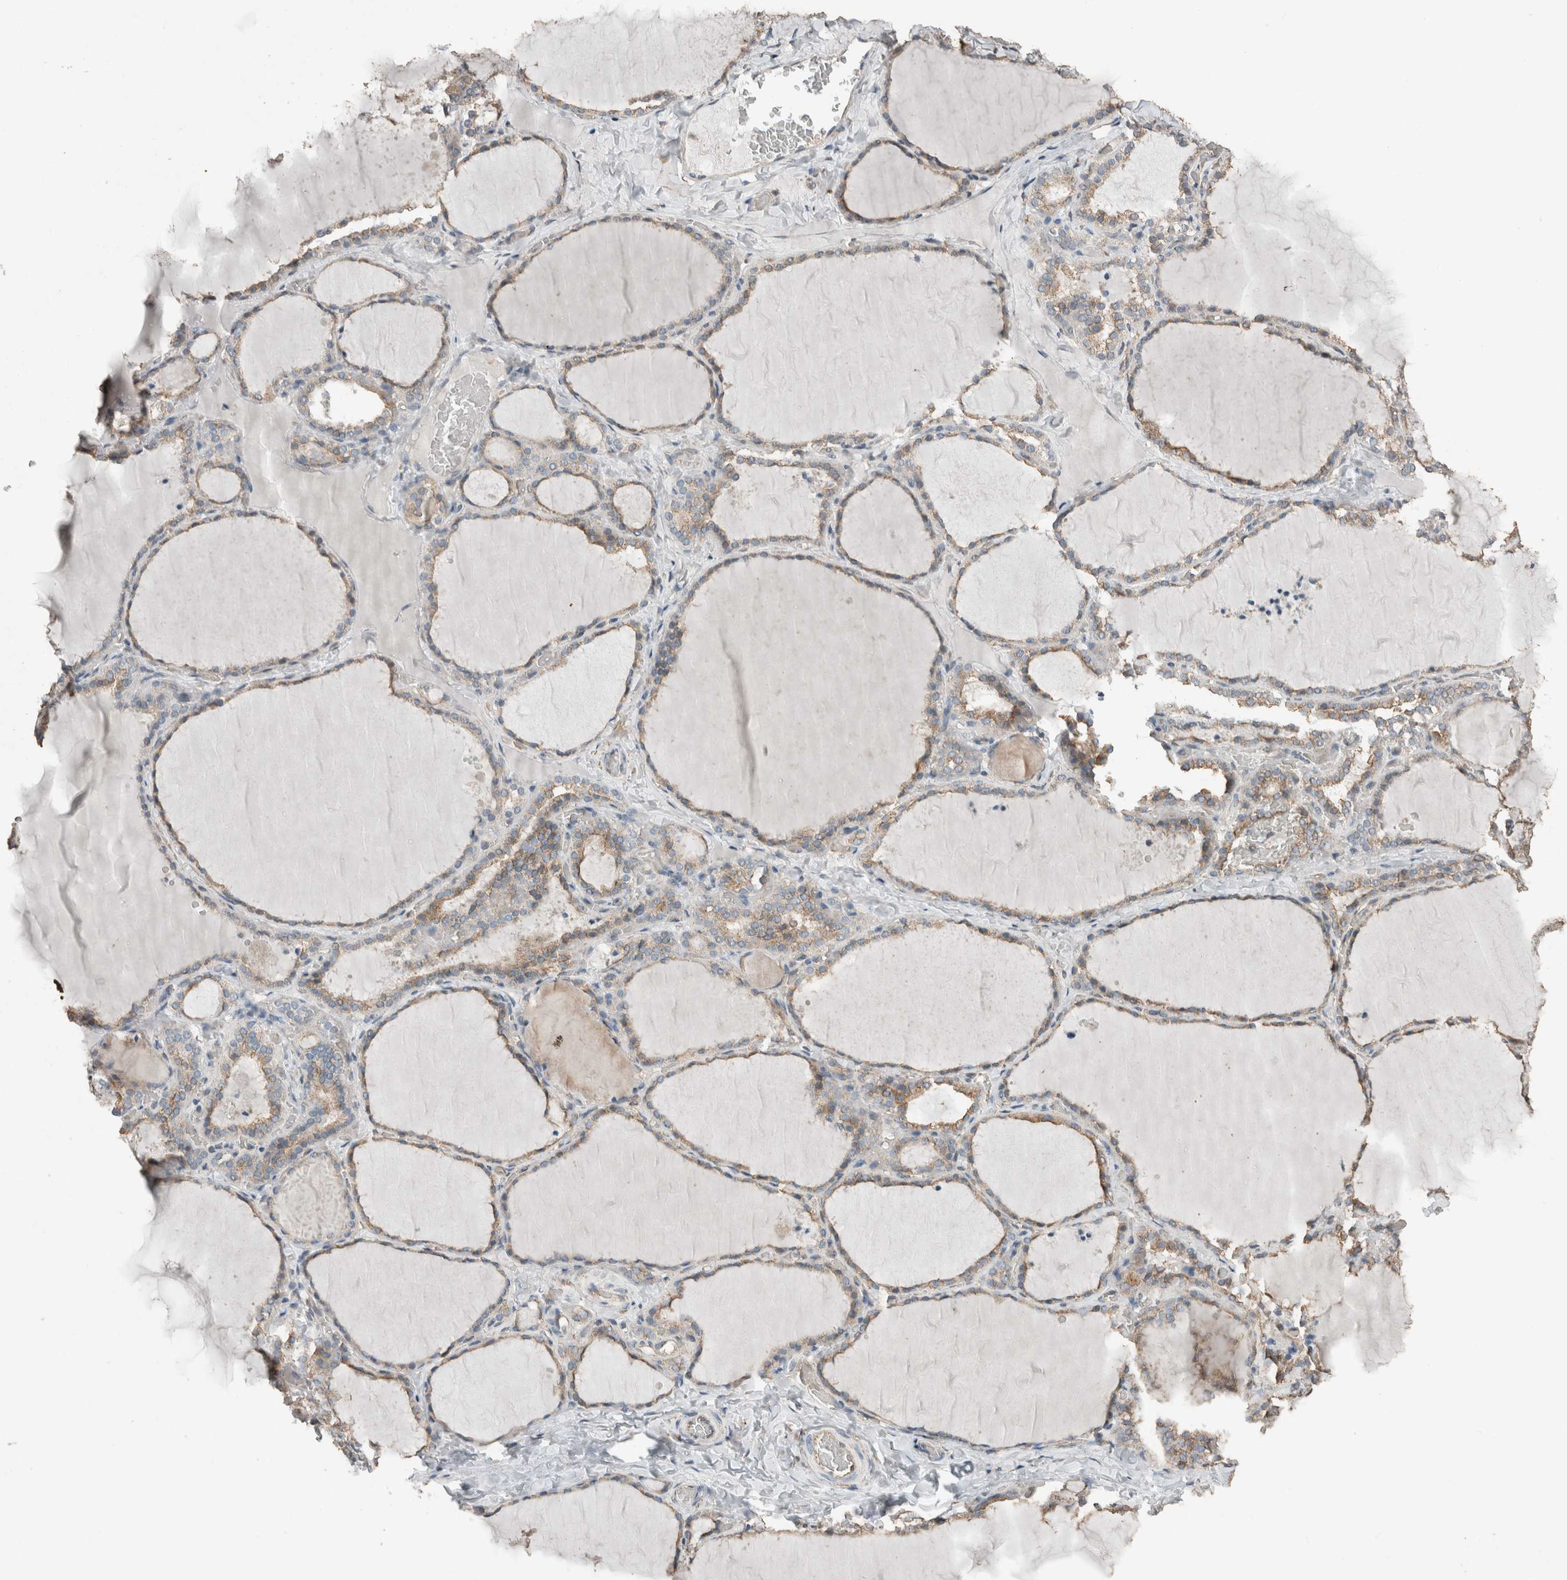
{"staining": {"intensity": "moderate", "quantity": "25%-75%", "location": "cytoplasmic/membranous"}, "tissue": "thyroid gland", "cell_type": "Glandular cells", "image_type": "normal", "snomed": [{"axis": "morphology", "description": "Normal tissue, NOS"}, {"axis": "topography", "description": "Thyroid gland"}], "caption": "Thyroid gland stained with a brown dye shows moderate cytoplasmic/membranous positive expression in about 25%-75% of glandular cells.", "gene": "ACVR2B", "patient": {"sex": "female", "age": 22}}